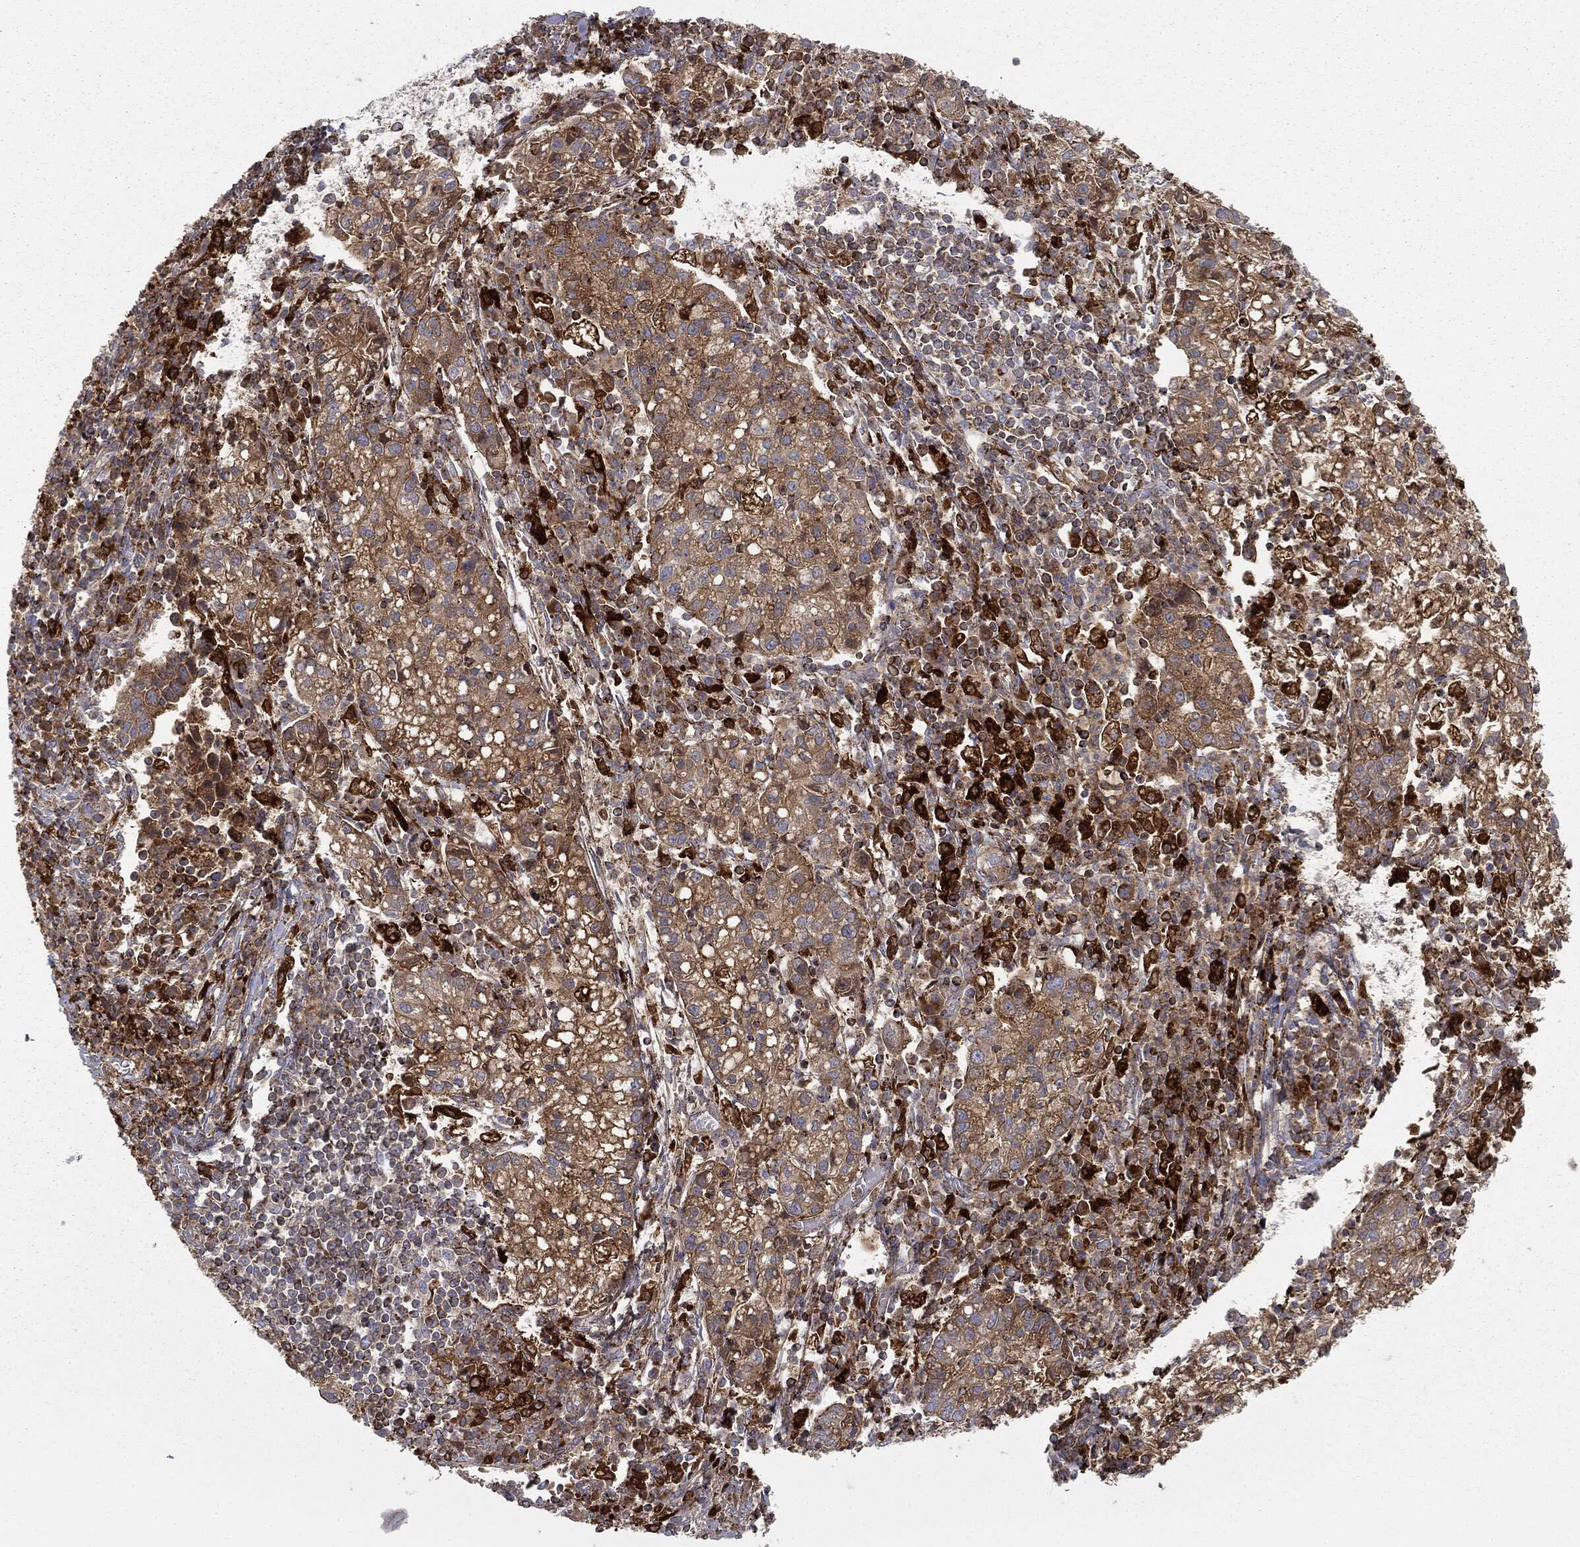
{"staining": {"intensity": "moderate", "quantity": ">75%", "location": "cytoplasmic/membranous"}, "tissue": "cervical cancer", "cell_type": "Tumor cells", "image_type": "cancer", "snomed": [{"axis": "morphology", "description": "Normal tissue, NOS"}, {"axis": "morphology", "description": "Adenocarcinoma, NOS"}, {"axis": "topography", "description": "Cervix"}], "caption": "A photomicrograph of adenocarcinoma (cervical) stained for a protein reveals moderate cytoplasmic/membranous brown staining in tumor cells.", "gene": "CTSA", "patient": {"sex": "female", "age": 44}}